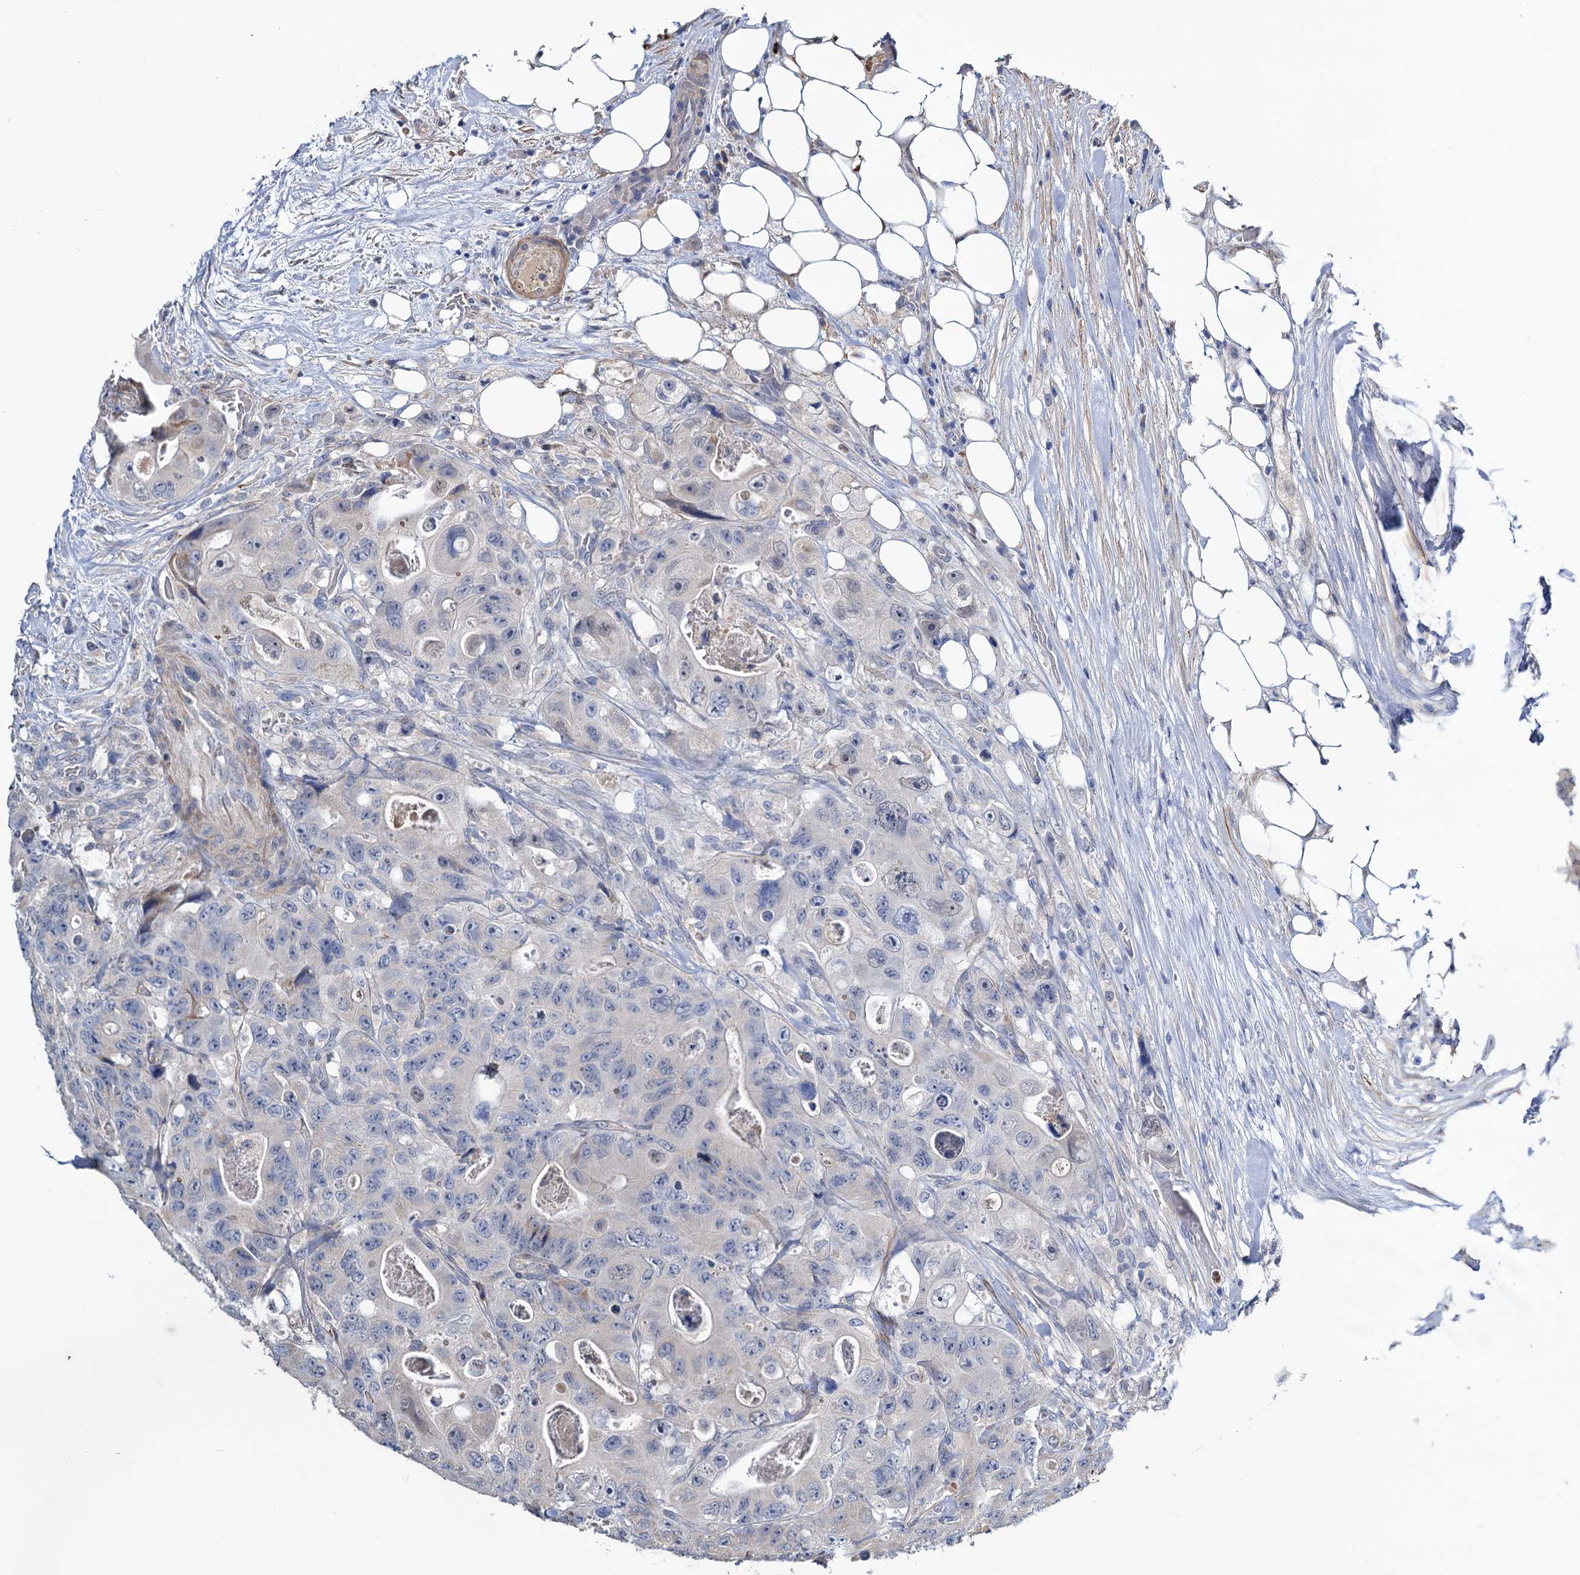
{"staining": {"intensity": "negative", "quantity": "none", "location": "none"}, "tissue": "colorectal cancer", "cell_type": "Tumor cells", "image_type": "cancer", "snomed": [{"axis": "morphology", "description": "Adenocarcinoma, NOS"}, {"axis": "topography", "description": "Colon"}], "caption": "The immunohistochemistry histopathology image has no significant expression in tumor cells of colorectal adenocarcinoma tissue. (Immunohistochemistry (ihc), brightfield microscopy, high magnification).", "gene": "ALKBH7", "patient": {"sex": "female", "age": 46}}